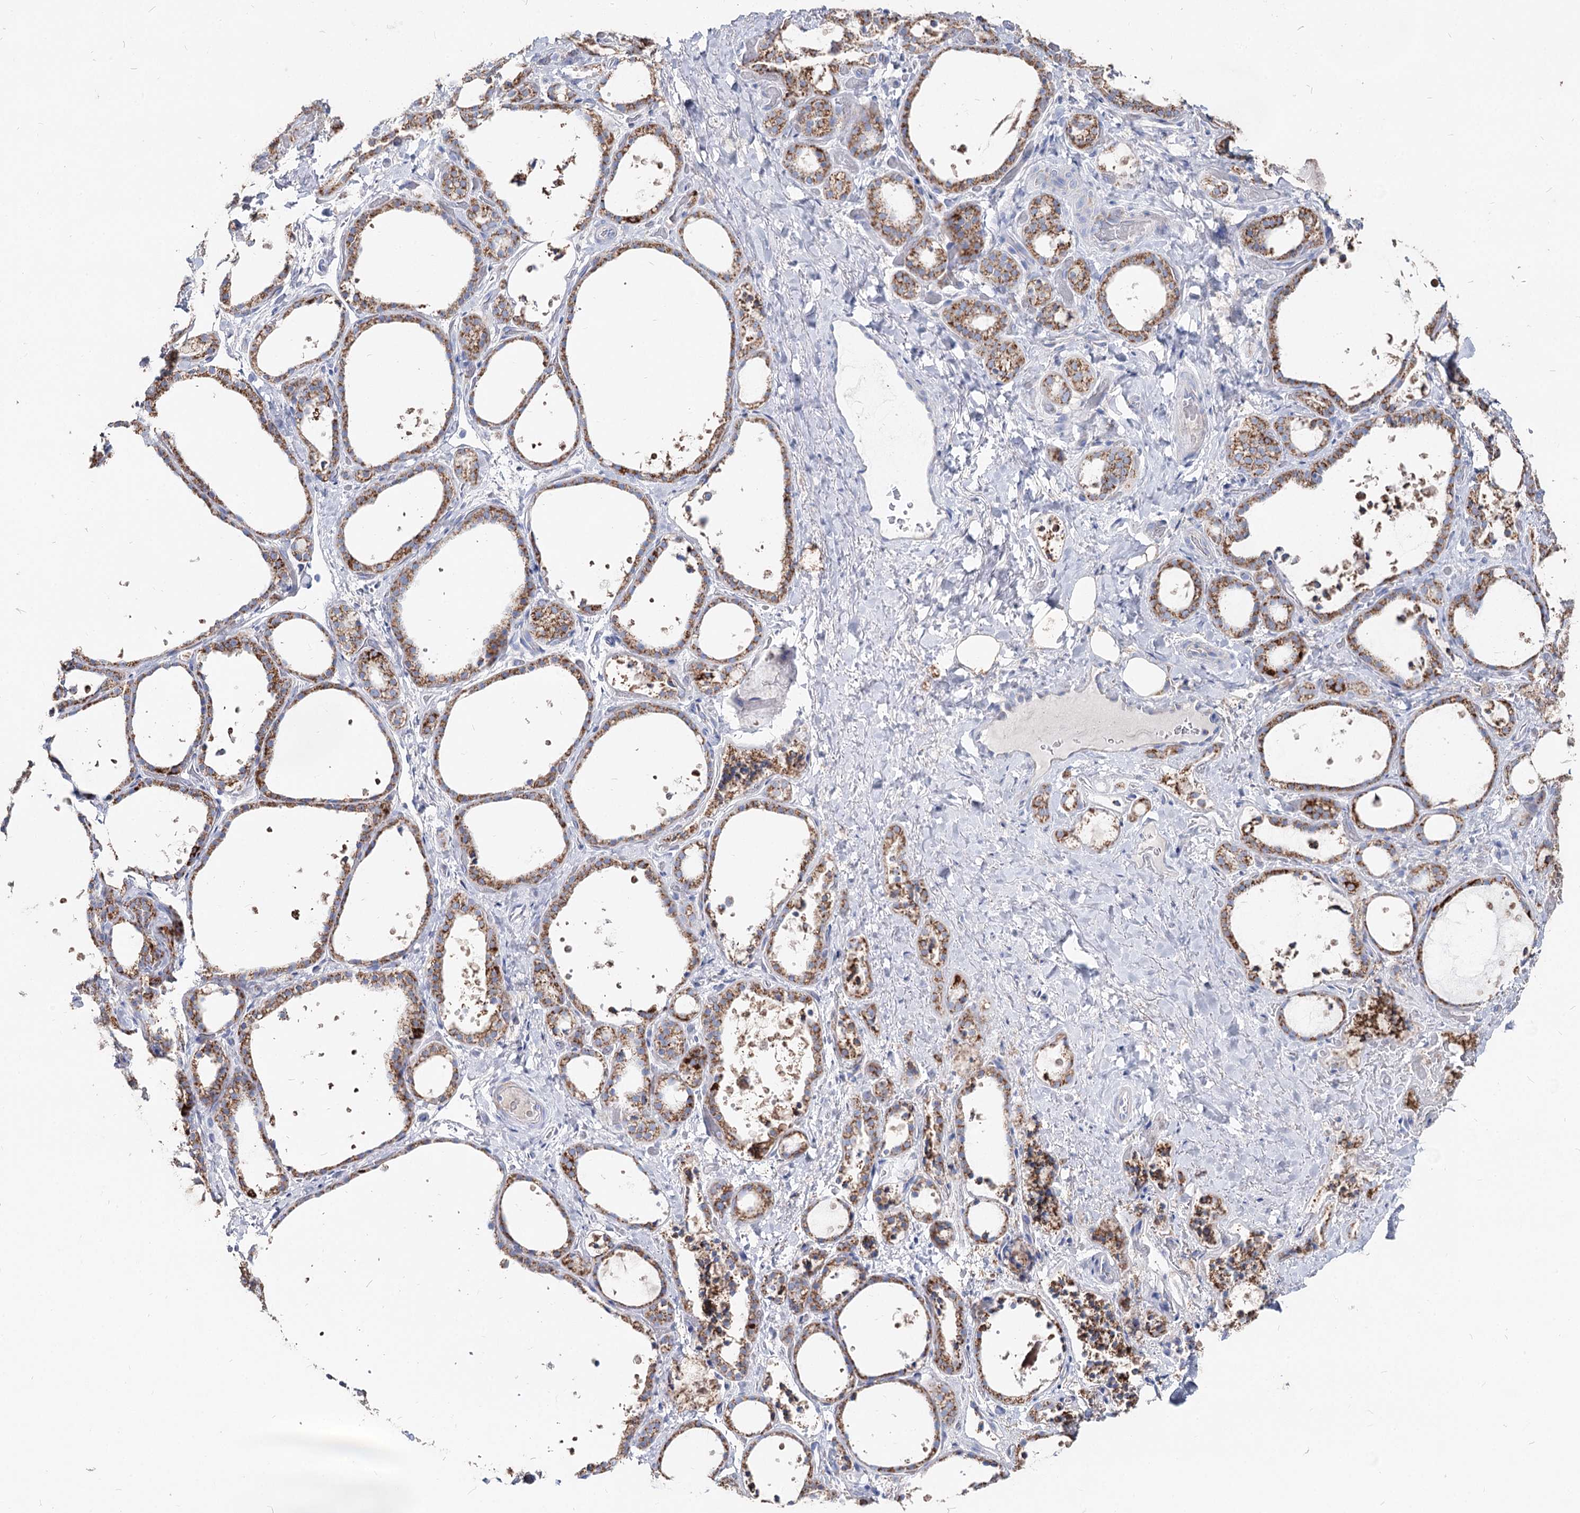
{"staining": {"intensity": "moderate", "quantity": ">75%", "location": "cytoplasmic/membranous"}, "tissue": "thyroid gland", "cell_type": "Glandular cells", "image_type": "normal", "snomed": [{"axis": "morphology", "description": "Normal tissue, NOS"}, {"axis": "topography", "description": "Thyroid gland"}], "caption": "A histopathology image of human thyroid gland stained for a protein demonstrates moderate cytoplasmic/membranous brown staining in glandular cells. Immunohistochemistry (ihc) stains the protein of interest in brown and the nuclei are stained blue.", "gene": "MCCC2", "patient": {"sex": "female", "age": 44}}